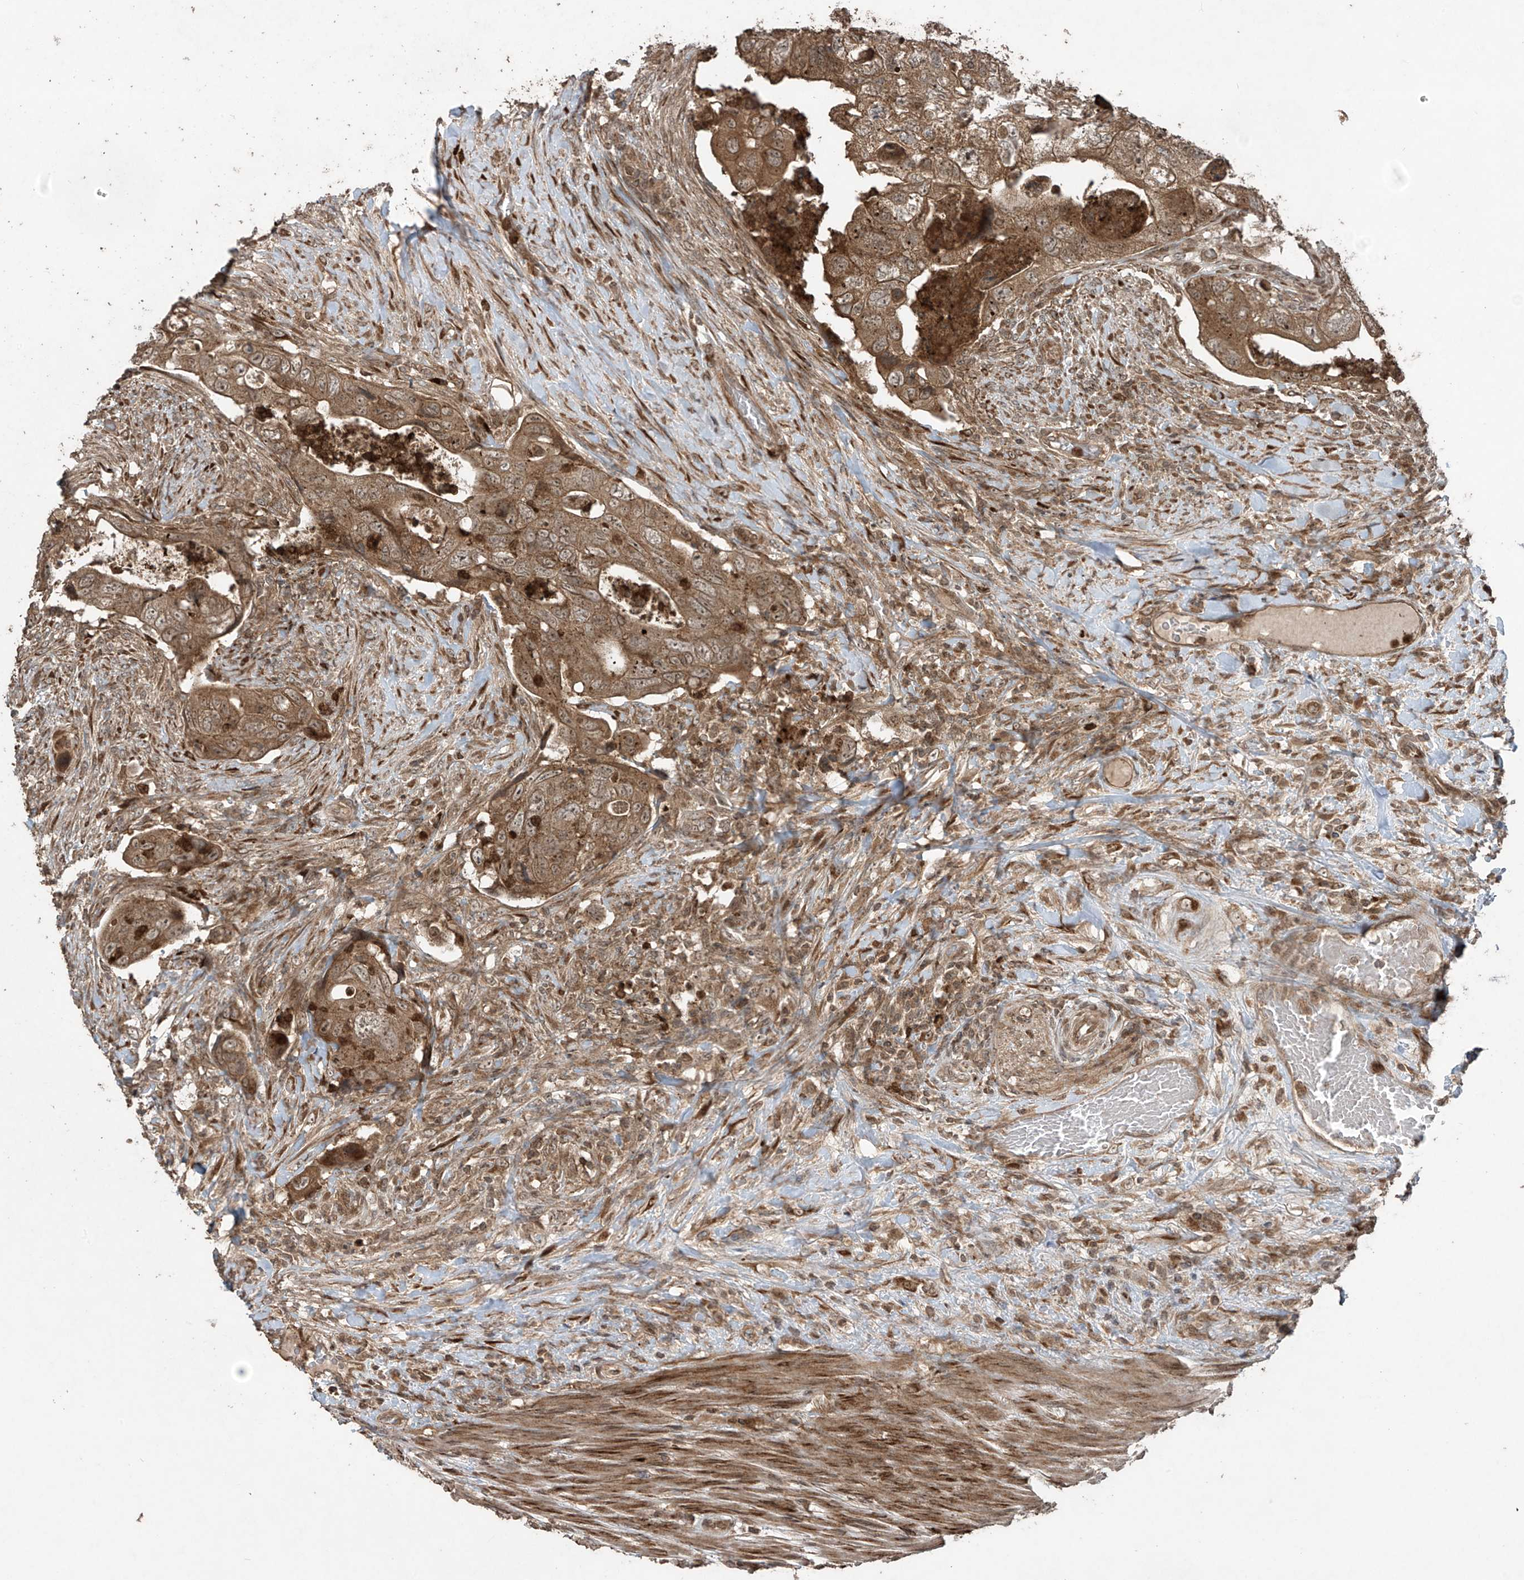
{"staining": {"intensity": "moderate", "quantity": ">75%", "location": "cytoplasmic/membranous"}, "tissue": "colorectal cancer", "cell_type": "Tumor cells", "image_type": "cancer", "snomed": [{"axis": "morphology", "description": "Adenocarcinoma, NOS"}, {"axis": "topography", "description": "Rectum"}], "caption": "This histopathology image shows immunohistochemistry (IHC) staining of human colorectal cancer (adenocarcinoma), with medium moderate cytoplasmic/membranous staining in about >75% of tumor cells.", "gene": "PGPEP1", "patient": {"sex": "male", "age": 63}}